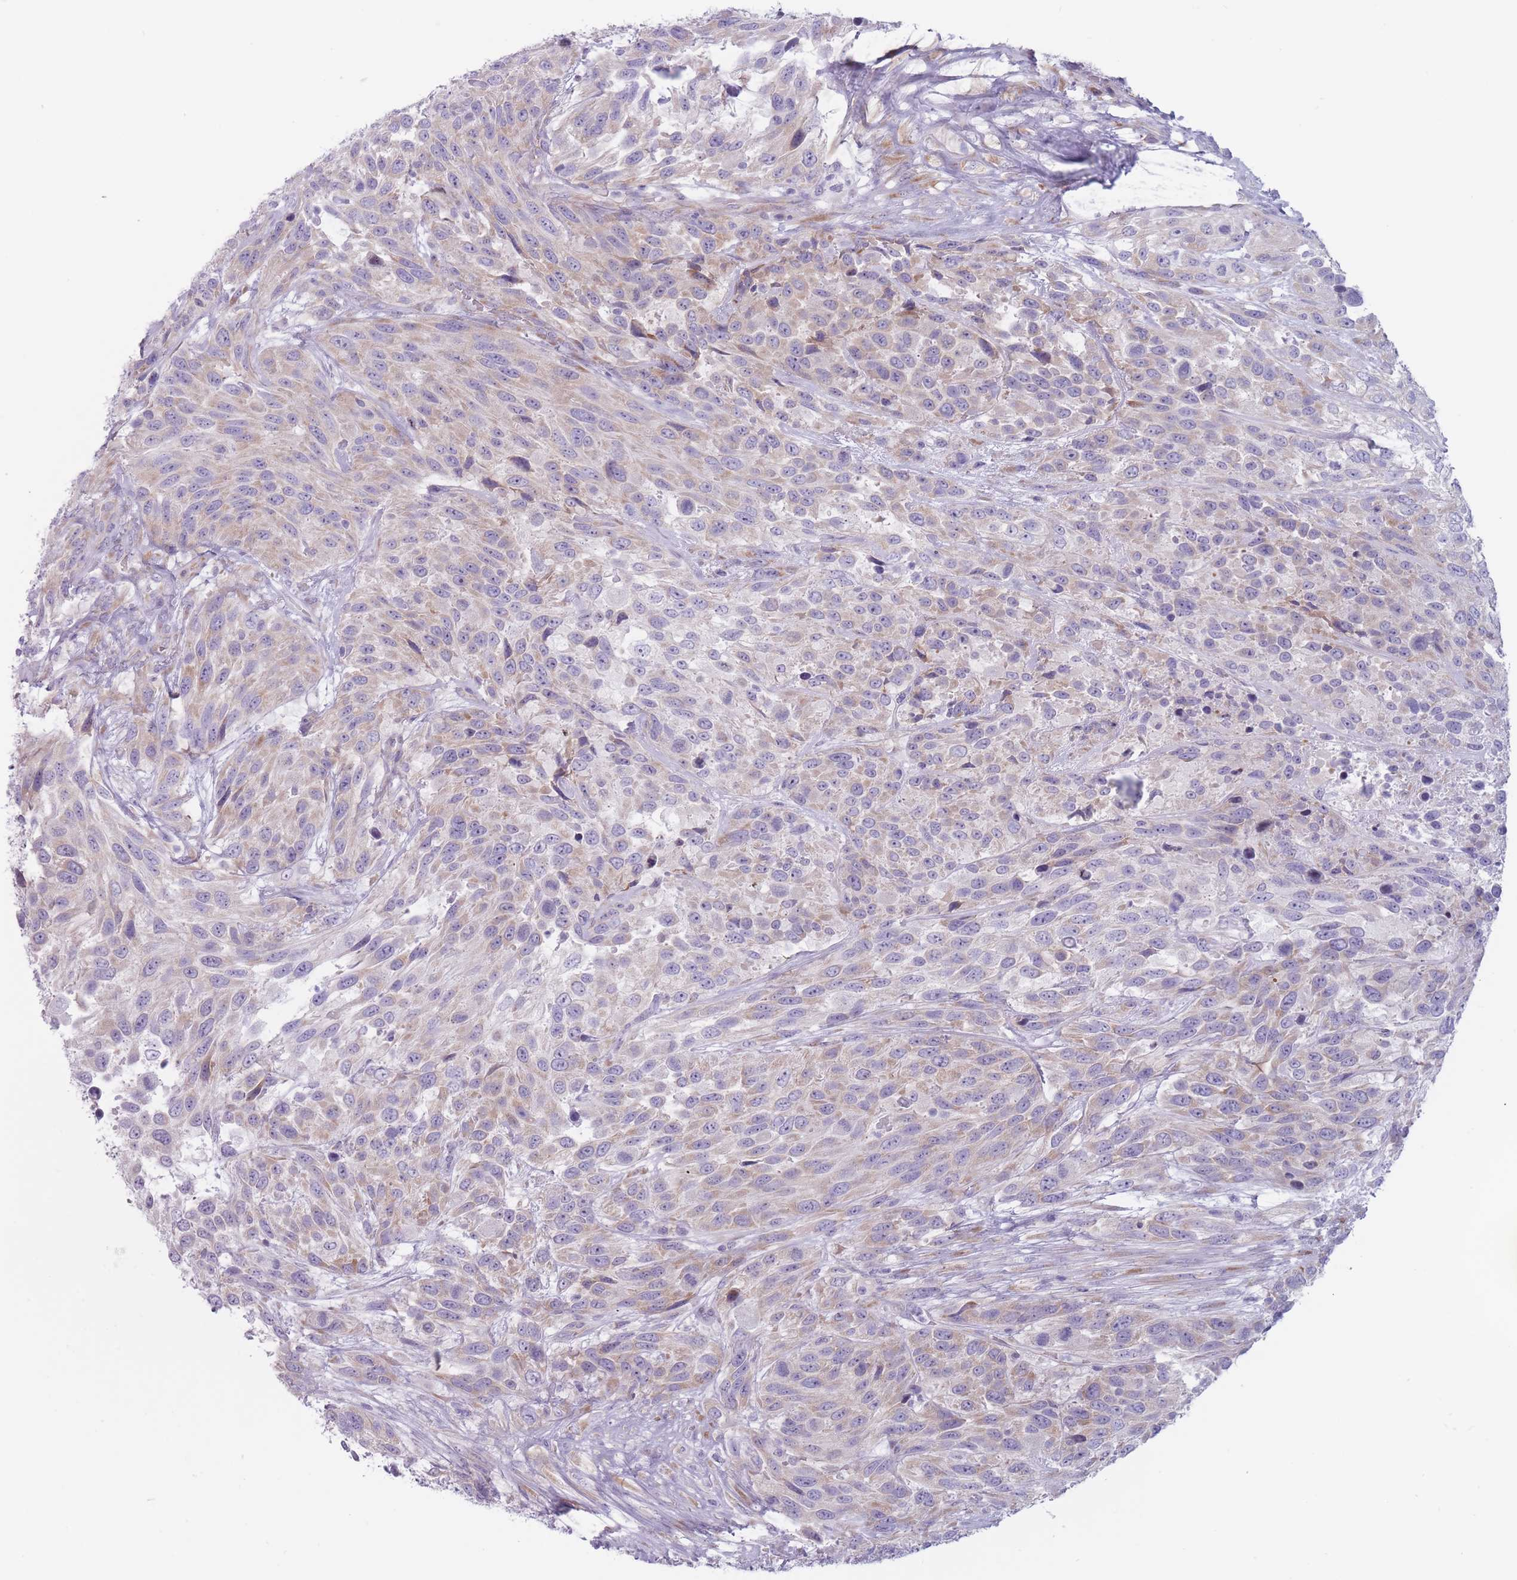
{"staining": {"intensity": "weak", "quantity": "25%-75%", "location": "cytoplasmic/membranous"}, "tissue": "urothelial cancer", "cell_type": "Tumor cells", "image_type": "cancer", "snomed": [{"axis": "morphology", "description": "Urothelial carcinoma, High grade"}, {"axis": "topography", "description": "Urinary bladder"}], "caption": "About 25%-75% of tumor cells in human high-grade urothelial carcinoma demonstrate weak cytoplasmic/membranous protein staining as visualized by brown immunohistochemical staining.", "gene": "RPL18", "patient": {"sex": "female", "age": 70}}